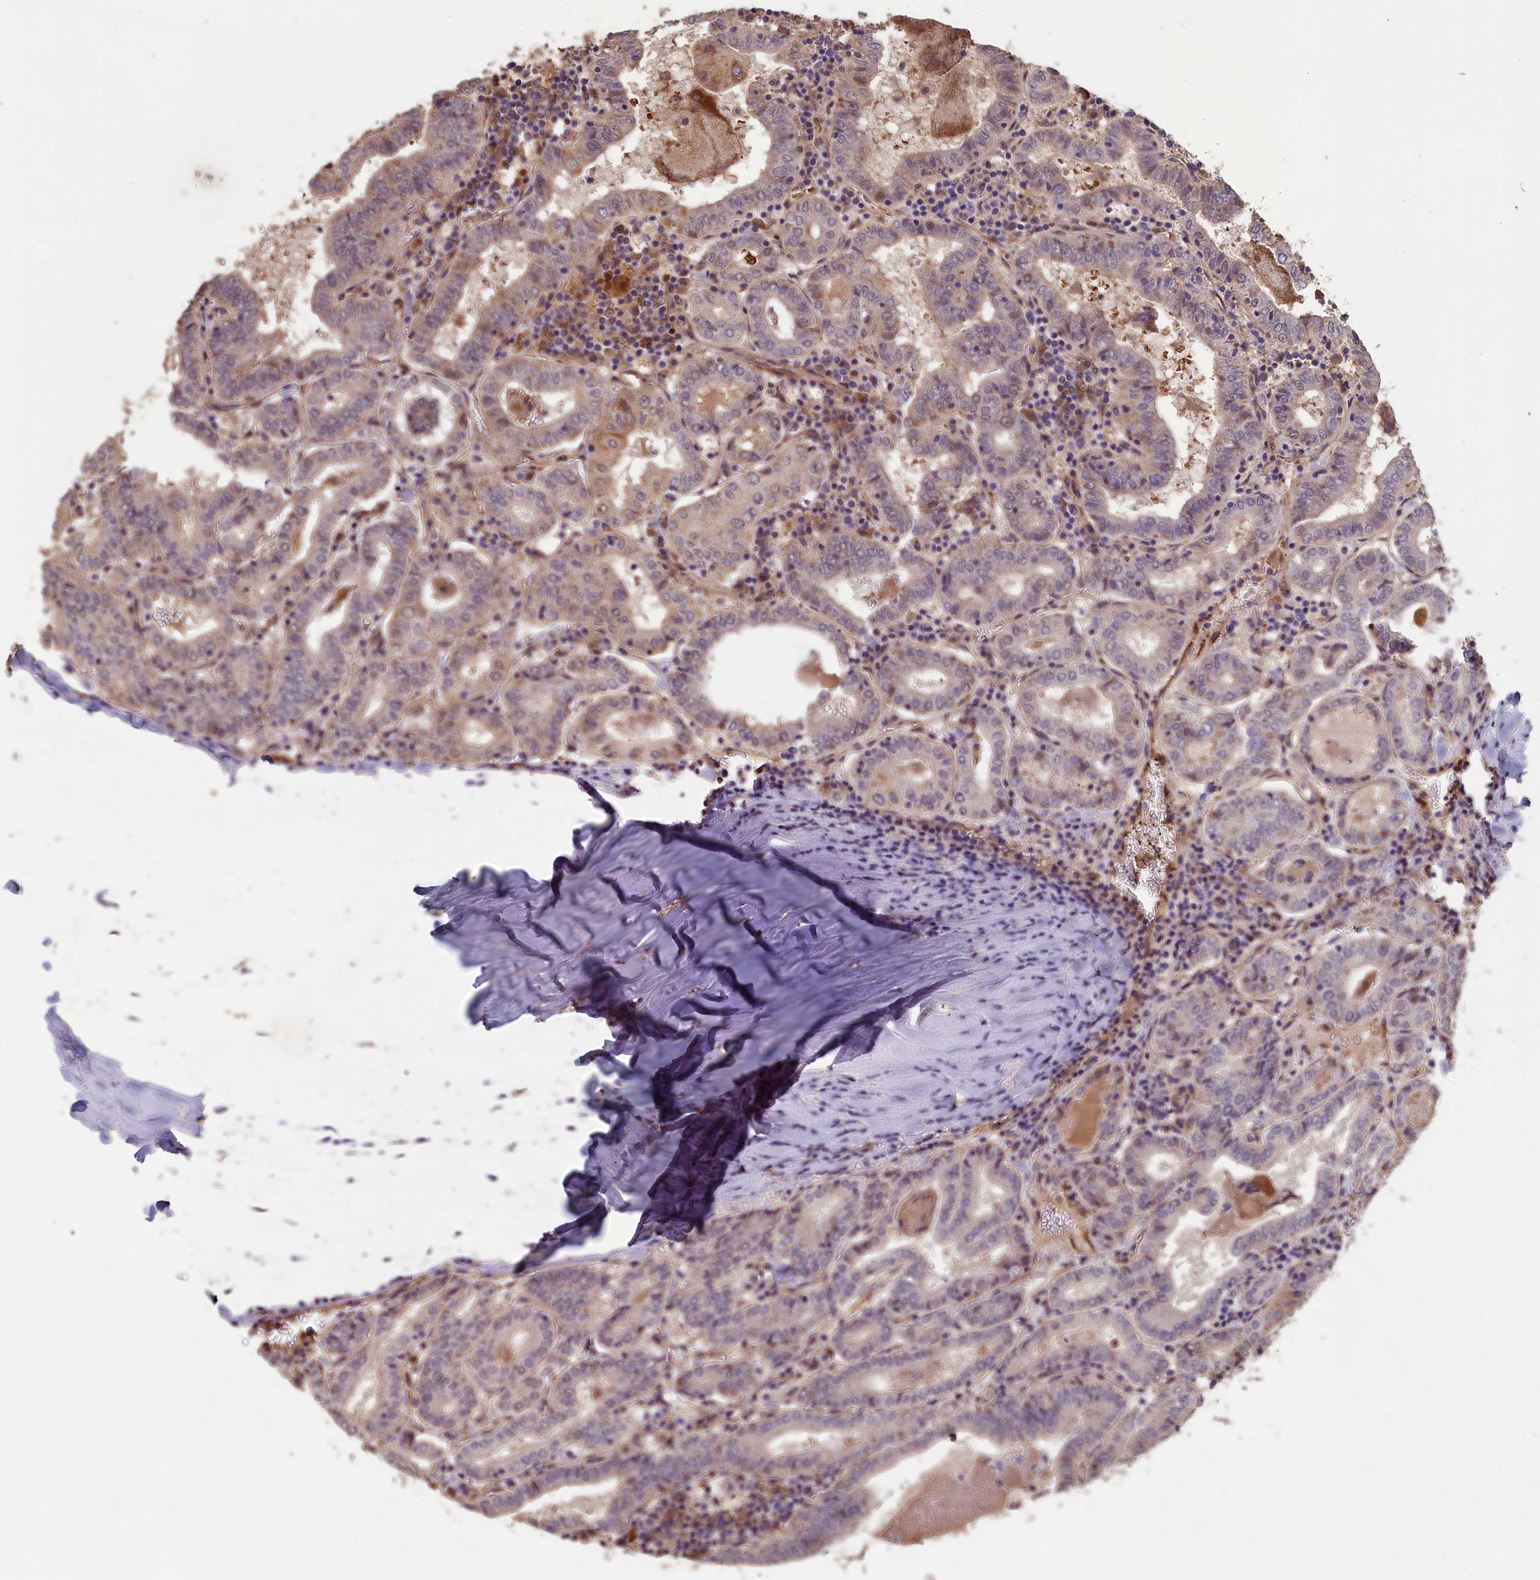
{"staining": {"intensity": "negative", "quantity": "none", "location": "none"}, "tissue": "thyroid cancer", "cell_type": "Tumor cells", "image_type": "cancer", "snomed": [{"axis": "morphology", "description": "Papillary adenocarcinoma, NOS"}, {"axis": "topography", "description": "Thyroid gland"}], "caption": "This is an immunohistochemistry (IHC) micrograph of thyroid cancer (papillary adenocarcinoma). There is no expression in tumor cells.", "gene": "ACSBG1", "patient": {"sex": "female", "age": 72}}